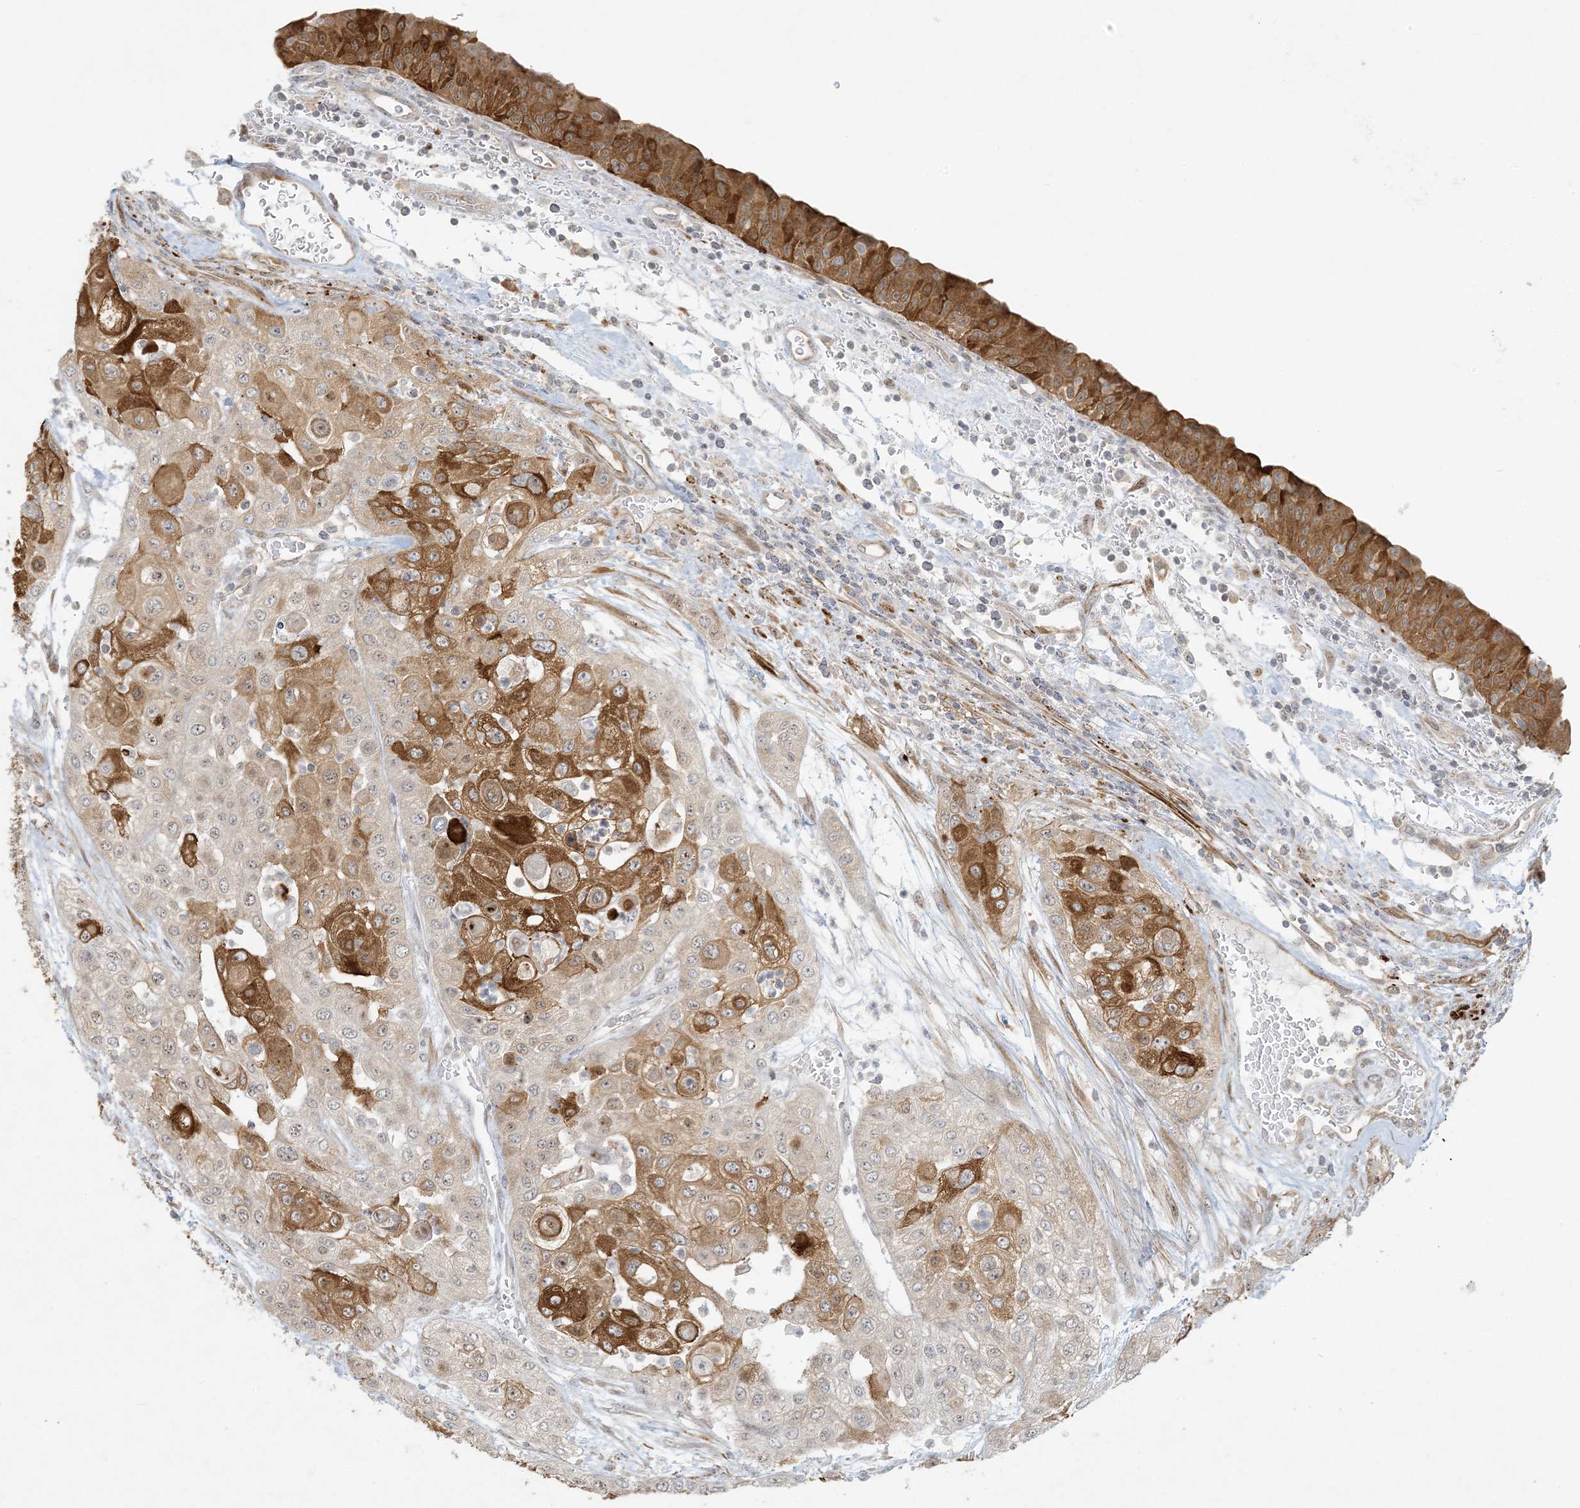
{"staining": {"intensity": "moderate", "quantity": ">75%", "location": "cytoplasmic/membranous"}, "tissue": "urothelial cancer", "cell_type": "Tumor cells", "image_type": "cancer", "snomed": [{"axis": "morphology", "description": "Urothelial carcinoma, High grade"}, {"axis": "topography", "description": "Urinary bladder"}], "caption": "Protein expression by immunohistochemistry reveals moderate cytoplasmic/membranous staining in about >75% of tumor cells in urothelial cancer.", "gene": "BCORL1", "patient": {"sex": "female", "age": 79}}